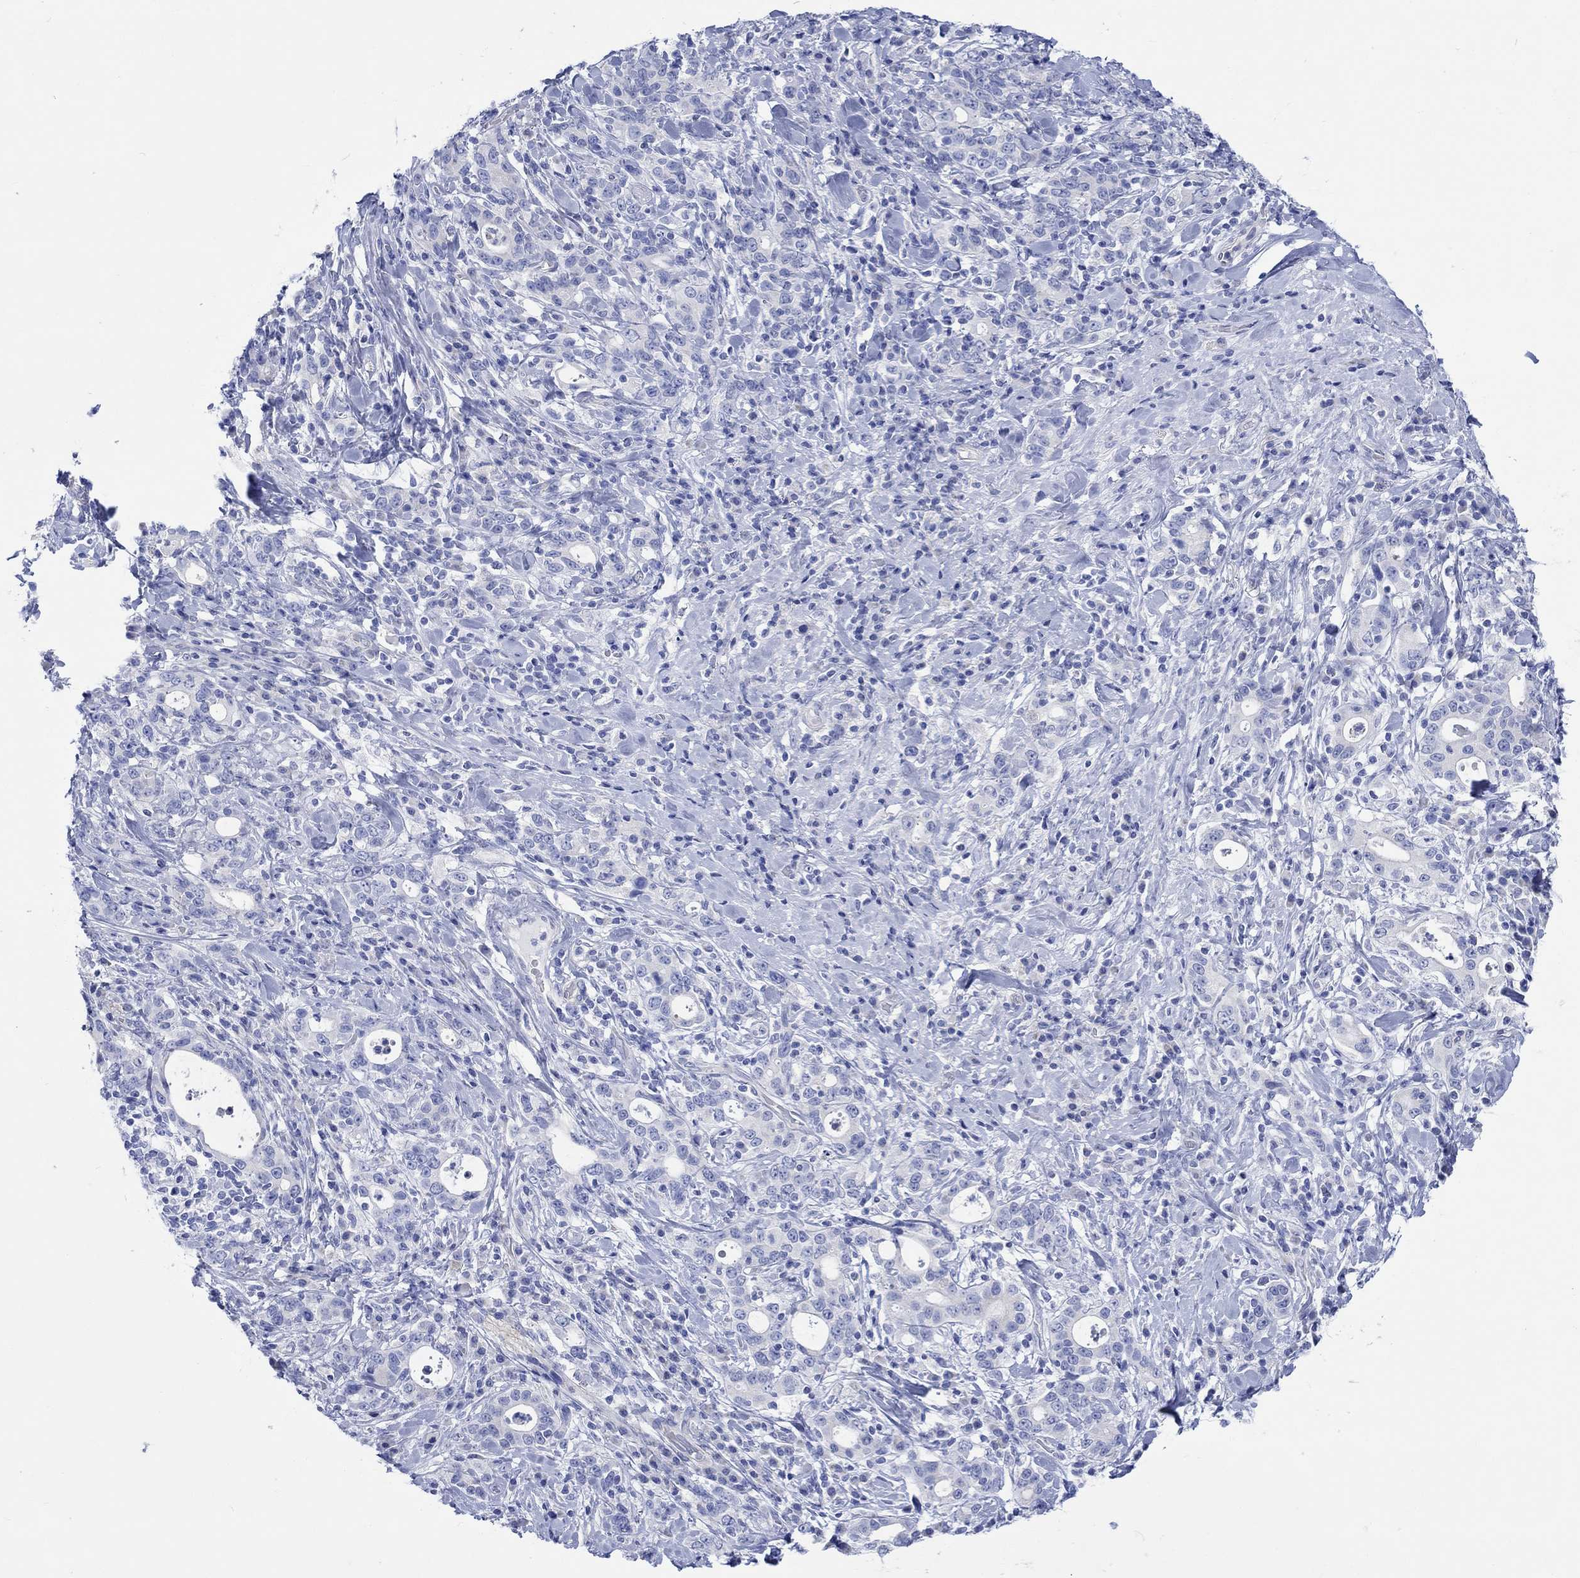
{"staining": {"intensity": "negative", "quantity": "none", "location": "none"}, "tissue": "stomach cancer", "cell_type": "Tumor cells", "image_type": "cancer", "snomed": [{"axis": "morphology", "description": "Adenocarcinoma, NOS"}, {"axis": "topography", "description": "Stomach"}], "caption": "An IHC micrograph of stomach cancer (adenocarcinoma) is shown. There is no staining in tumor cells of stomach cancer (adenocarcinoma).", "gene": "CPLX2", "patient": {"sex": "male", "age": 79}}